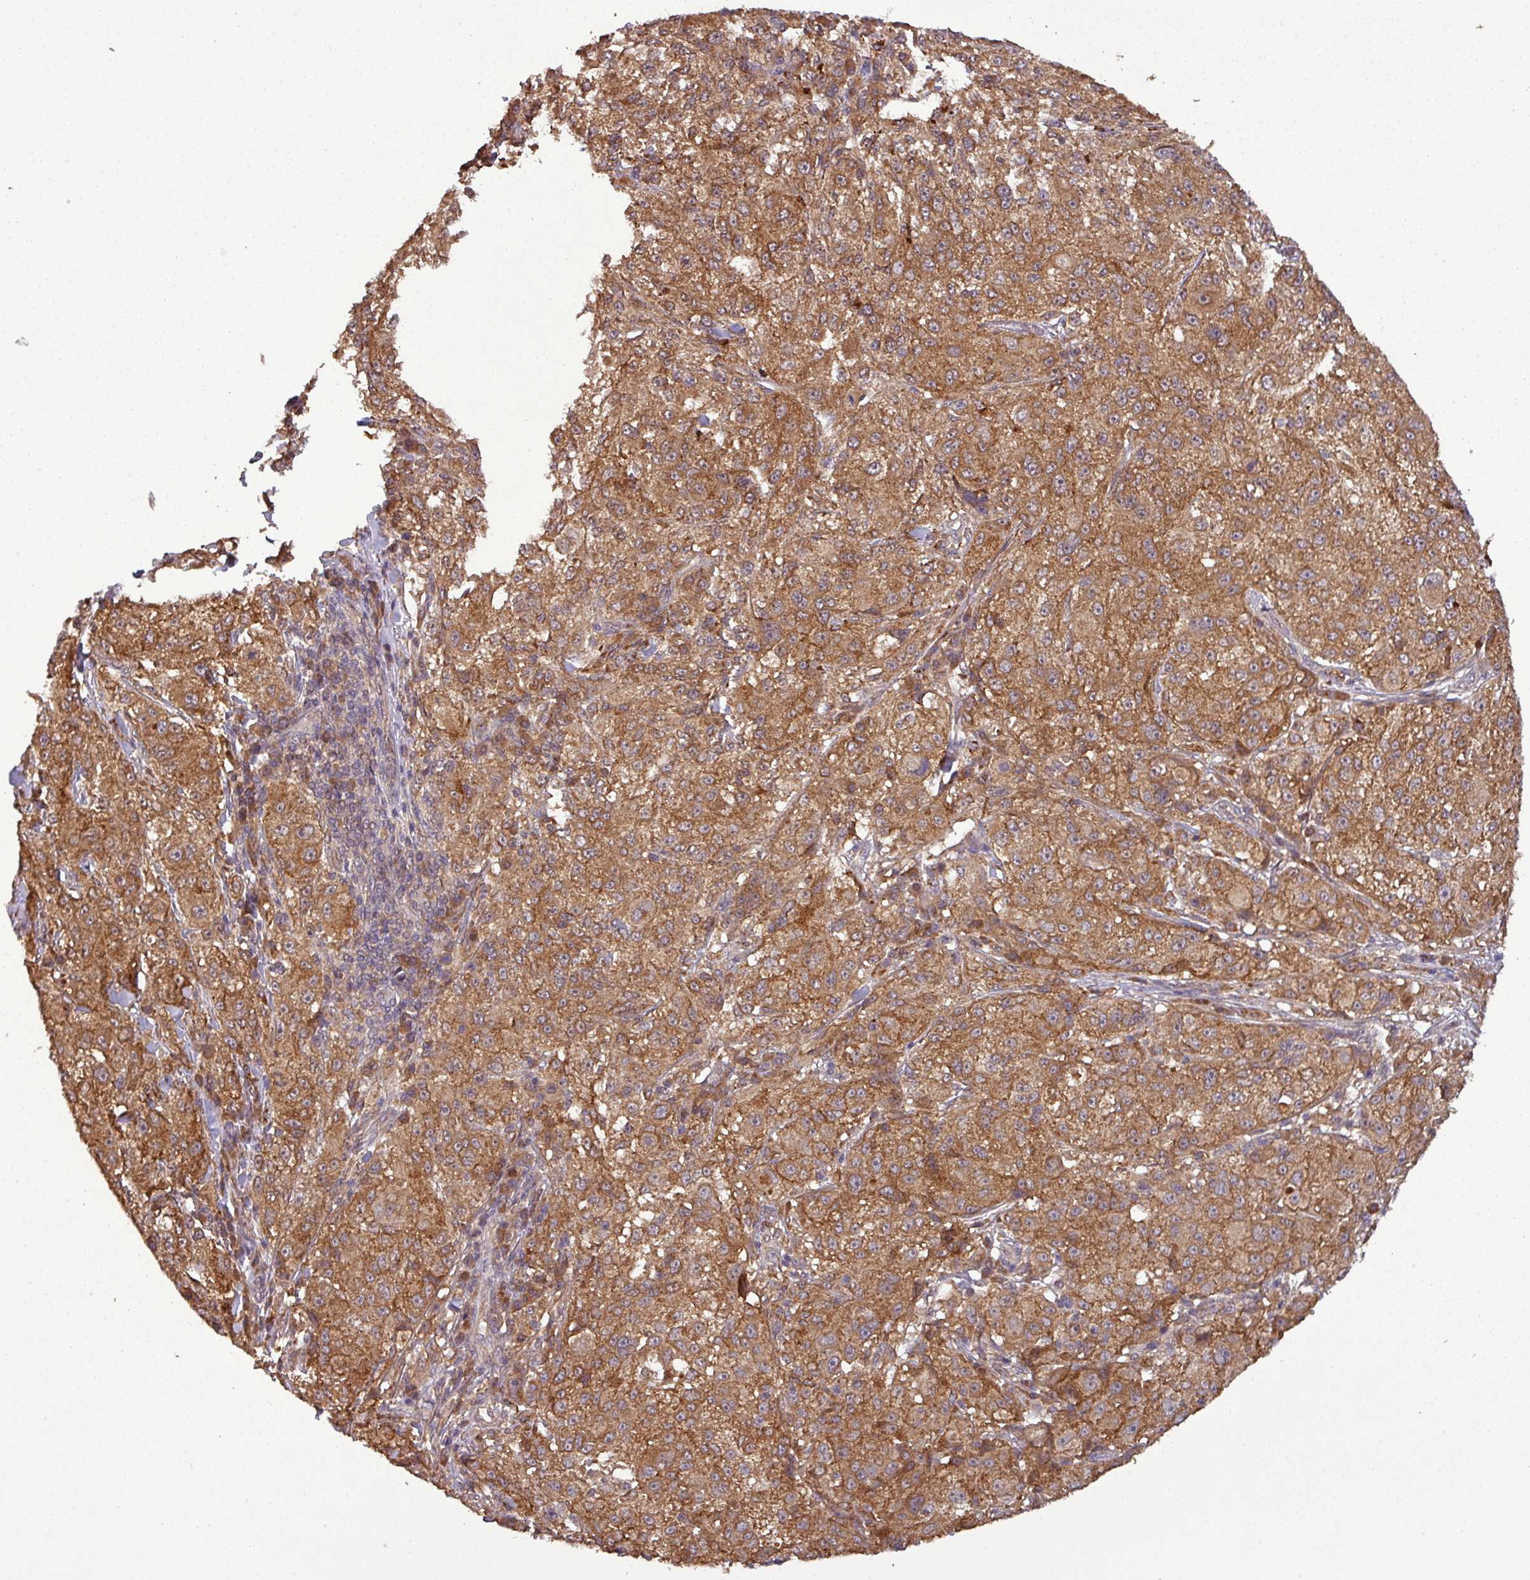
{"staining": {"intensity": "moderate", "quantity": ">75%", "location": "cytoplasmic/membranous"}, "tissue": "melanoma", "cell_type": "Tumor cells", "image_type": "cancer", "snomed": [{"axis": "morphology", "description": "Necrosis, NOS"}, {"axis": "morphology", "description": "Malignant melanoma, NOS"}, {"axis": "topography", "description": "Skin"}], "caption": "Immunohistochemical staining of malignant melanoma reveals moderate cytoplasmic/membranous protein expression in approximately >75% of tumor cells.", "gene": "NT5C3A", "patient": {"sex": "female", "age": 87}}